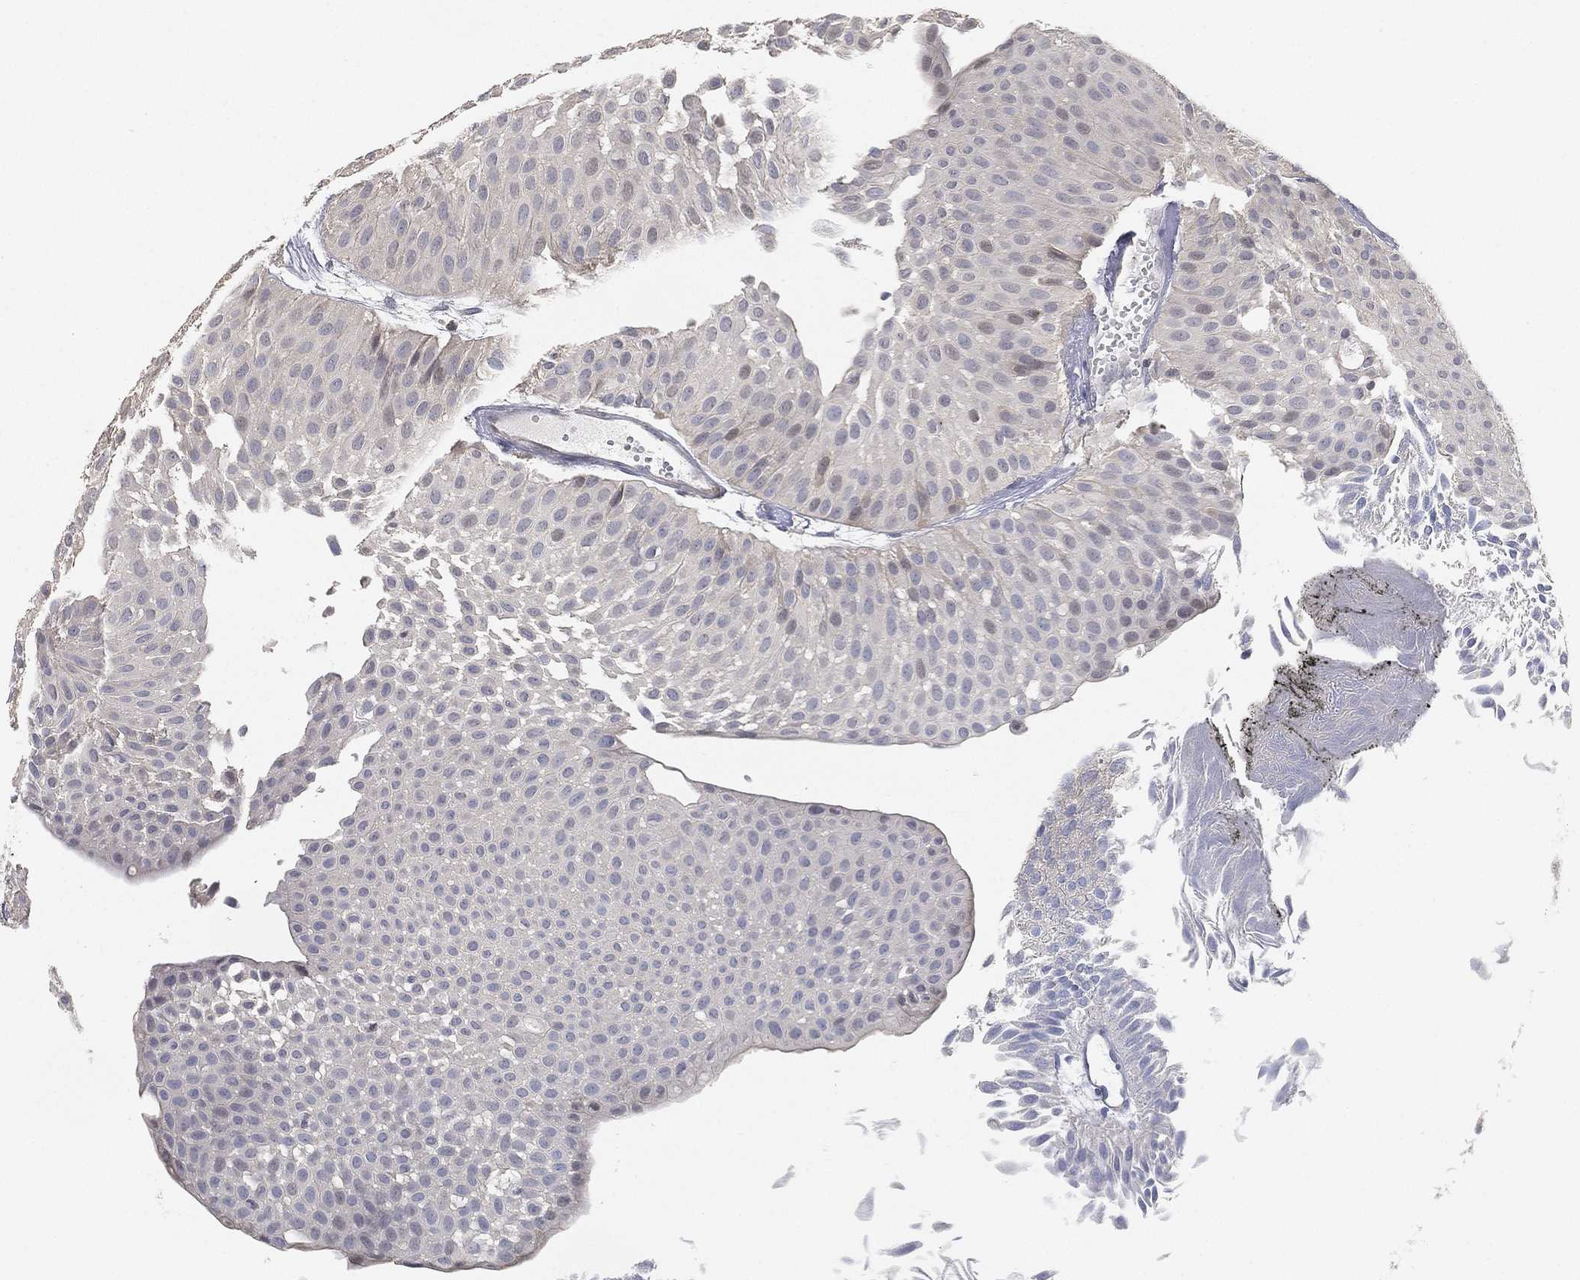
{"staining": {"intensity": "negative", "quantity": "none", "location": "none"}, "tissue": "urothelial cancer", "cell_type": "Tumor cells", "image_type": "cancer", "snomed": [{"axis": "morphology", "description": "Urothelial carcinoma, Low grade"}, {"axis": "topography", "description": "Urinary bladder"}], "caption": "Image shows no protein positivity in tumor cells of low-grade urothelial carcinoma tissue.", "gene": "GPR61", "patient": {"sex": "male", "age": 64}}